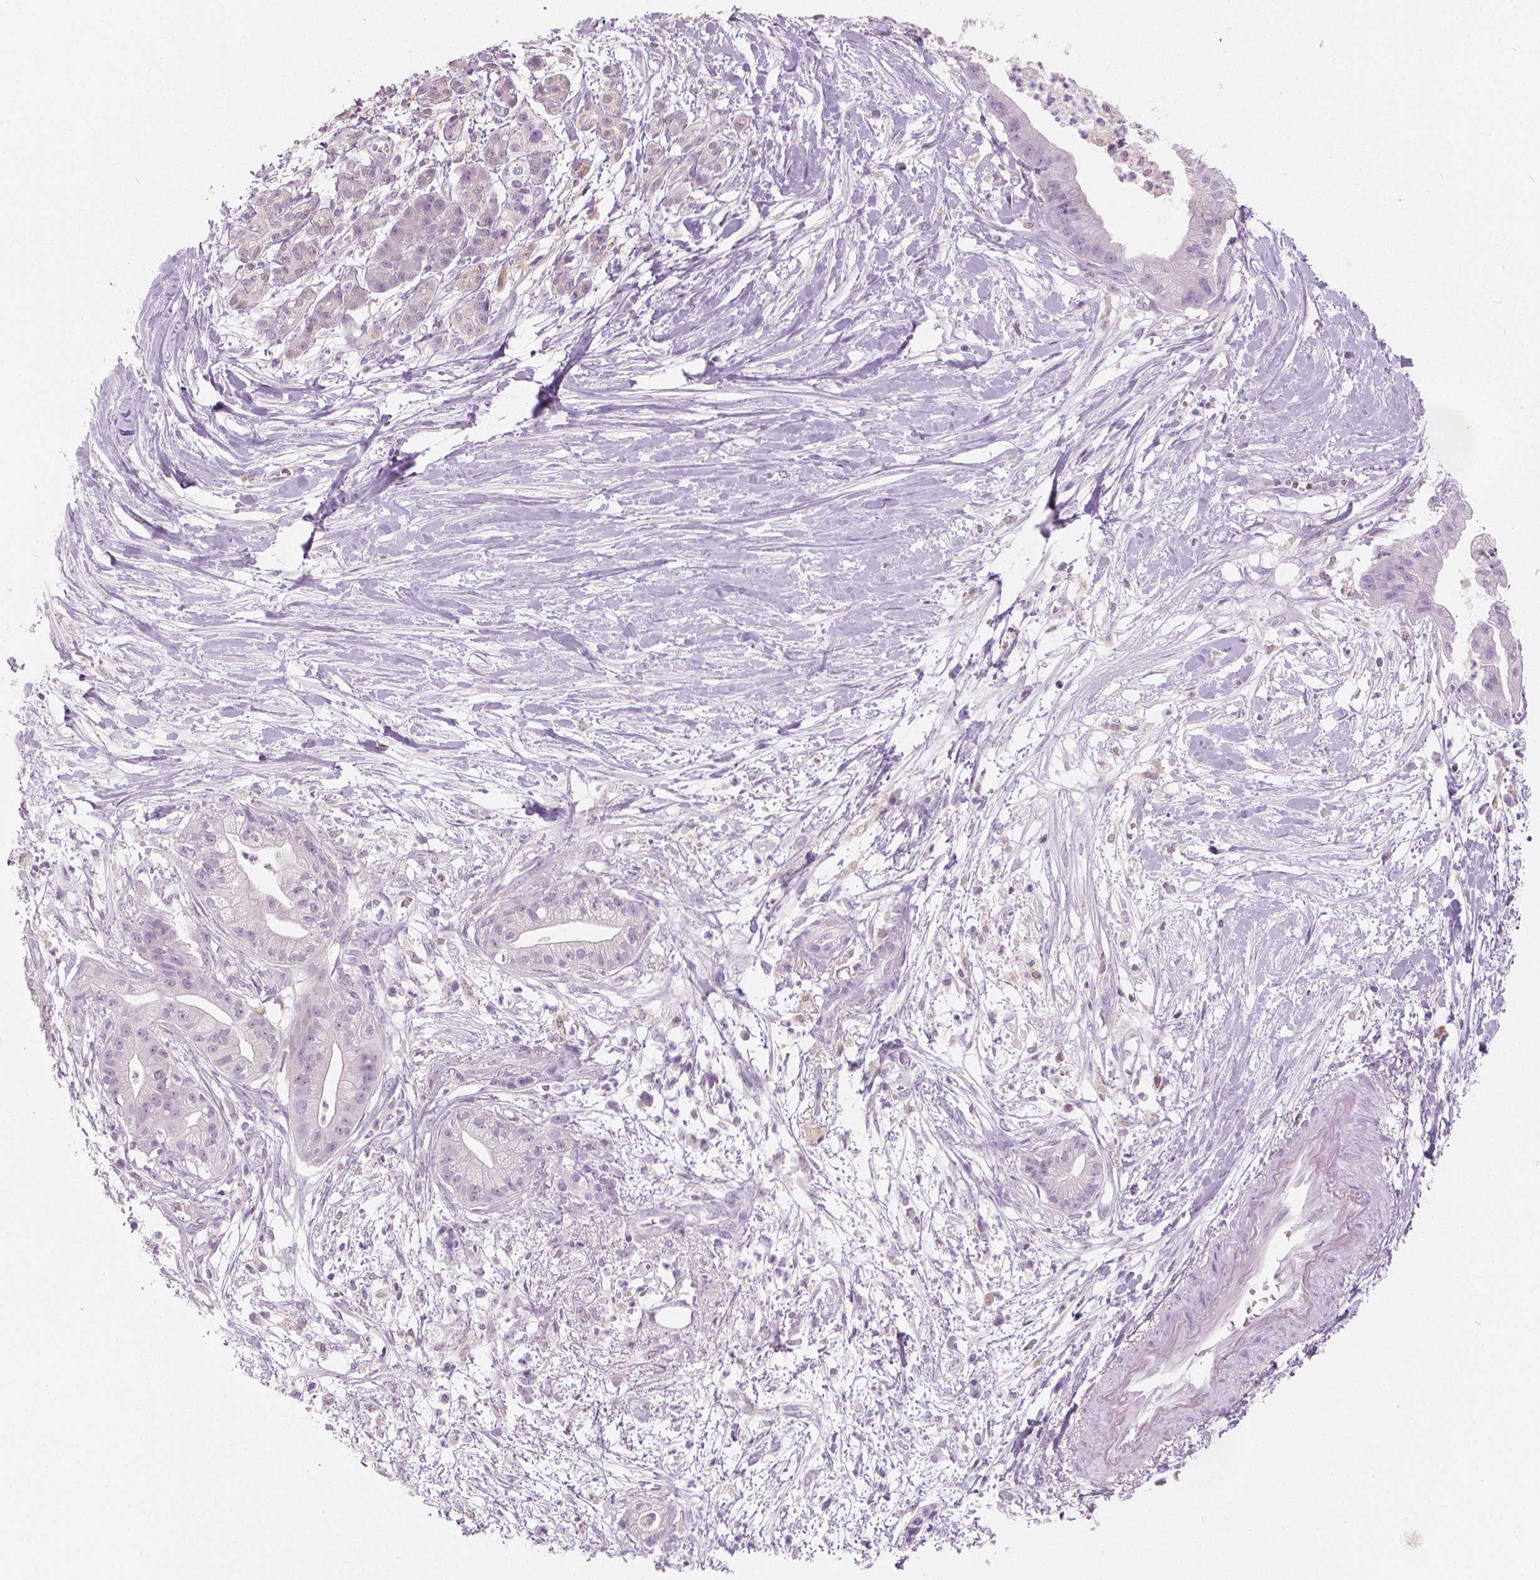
{"staining": {"intensity": "negative", "quantity": "none", "location": "none"}, "tissue": "pancreatic cancer", "cell_type": "Tumor cells", "image_type": "cancer", "snomed": [{"axis": "morphology", "description": "Normal tissue, NOS"}, {"axis": "morphology", "description": "Adenocarcinoma, NOS"}, {"axis": "topography", "description": "Lymph node"}, {"axis": "topography", "description": "Pancreas"}], "caption": "Immunohistochemistry histopathology image of neoplastic tissue: pancreatic adenocarcinoma stained with DAB displays no significant protein expression in tumor cells. (DAB immunohistochemistry with hematoxylin counter stain).", "gene": "GALM", "patient": {"sex": "female", "age": 58}}